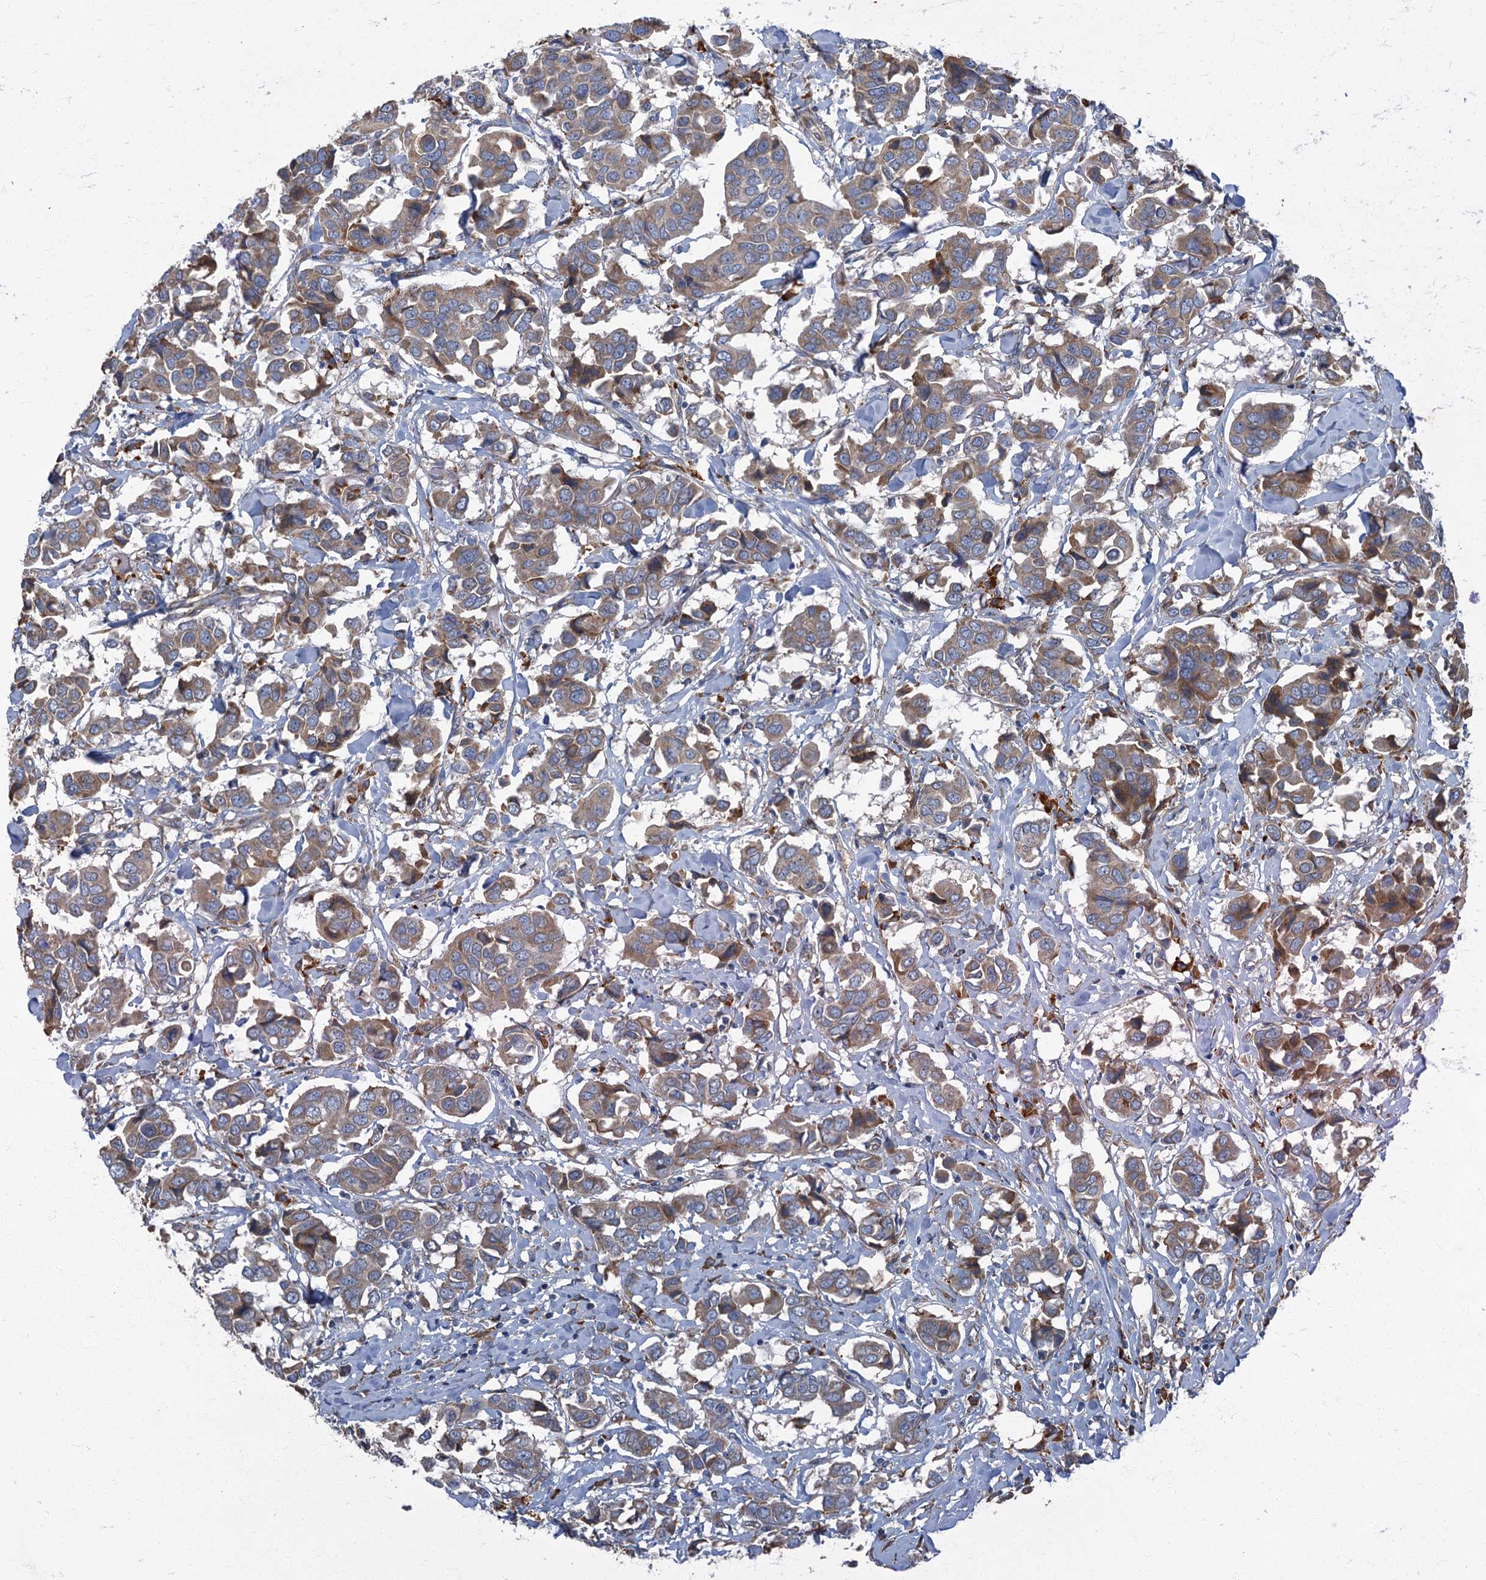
{"staining": {"intensity": "moderate", "quantity": ">75%", "location": "cytoplasmic/membranous"}, "tissue": "breast cancer", "cell_type": "Tumor cells", "image_type": "cancer", "snomed": [{"axis": "morphology", "description": "Duct carcinoma"}, {"axis": "topography", "description": "Breast"}], "caption": "Moderate cytoplasmic/membranous positivity is present in about >75% of tumor cells in breast cancer (infiltrating ductal carcinoma). The protein of interest is stained brown, and the nuclei are stained in blue (DAB (3,3'-diaminobenzidine) IHC with brightfield microscopy, high magnification).", "gene": "SPDYC", "patient": {"sex": "female", "age": 80}}